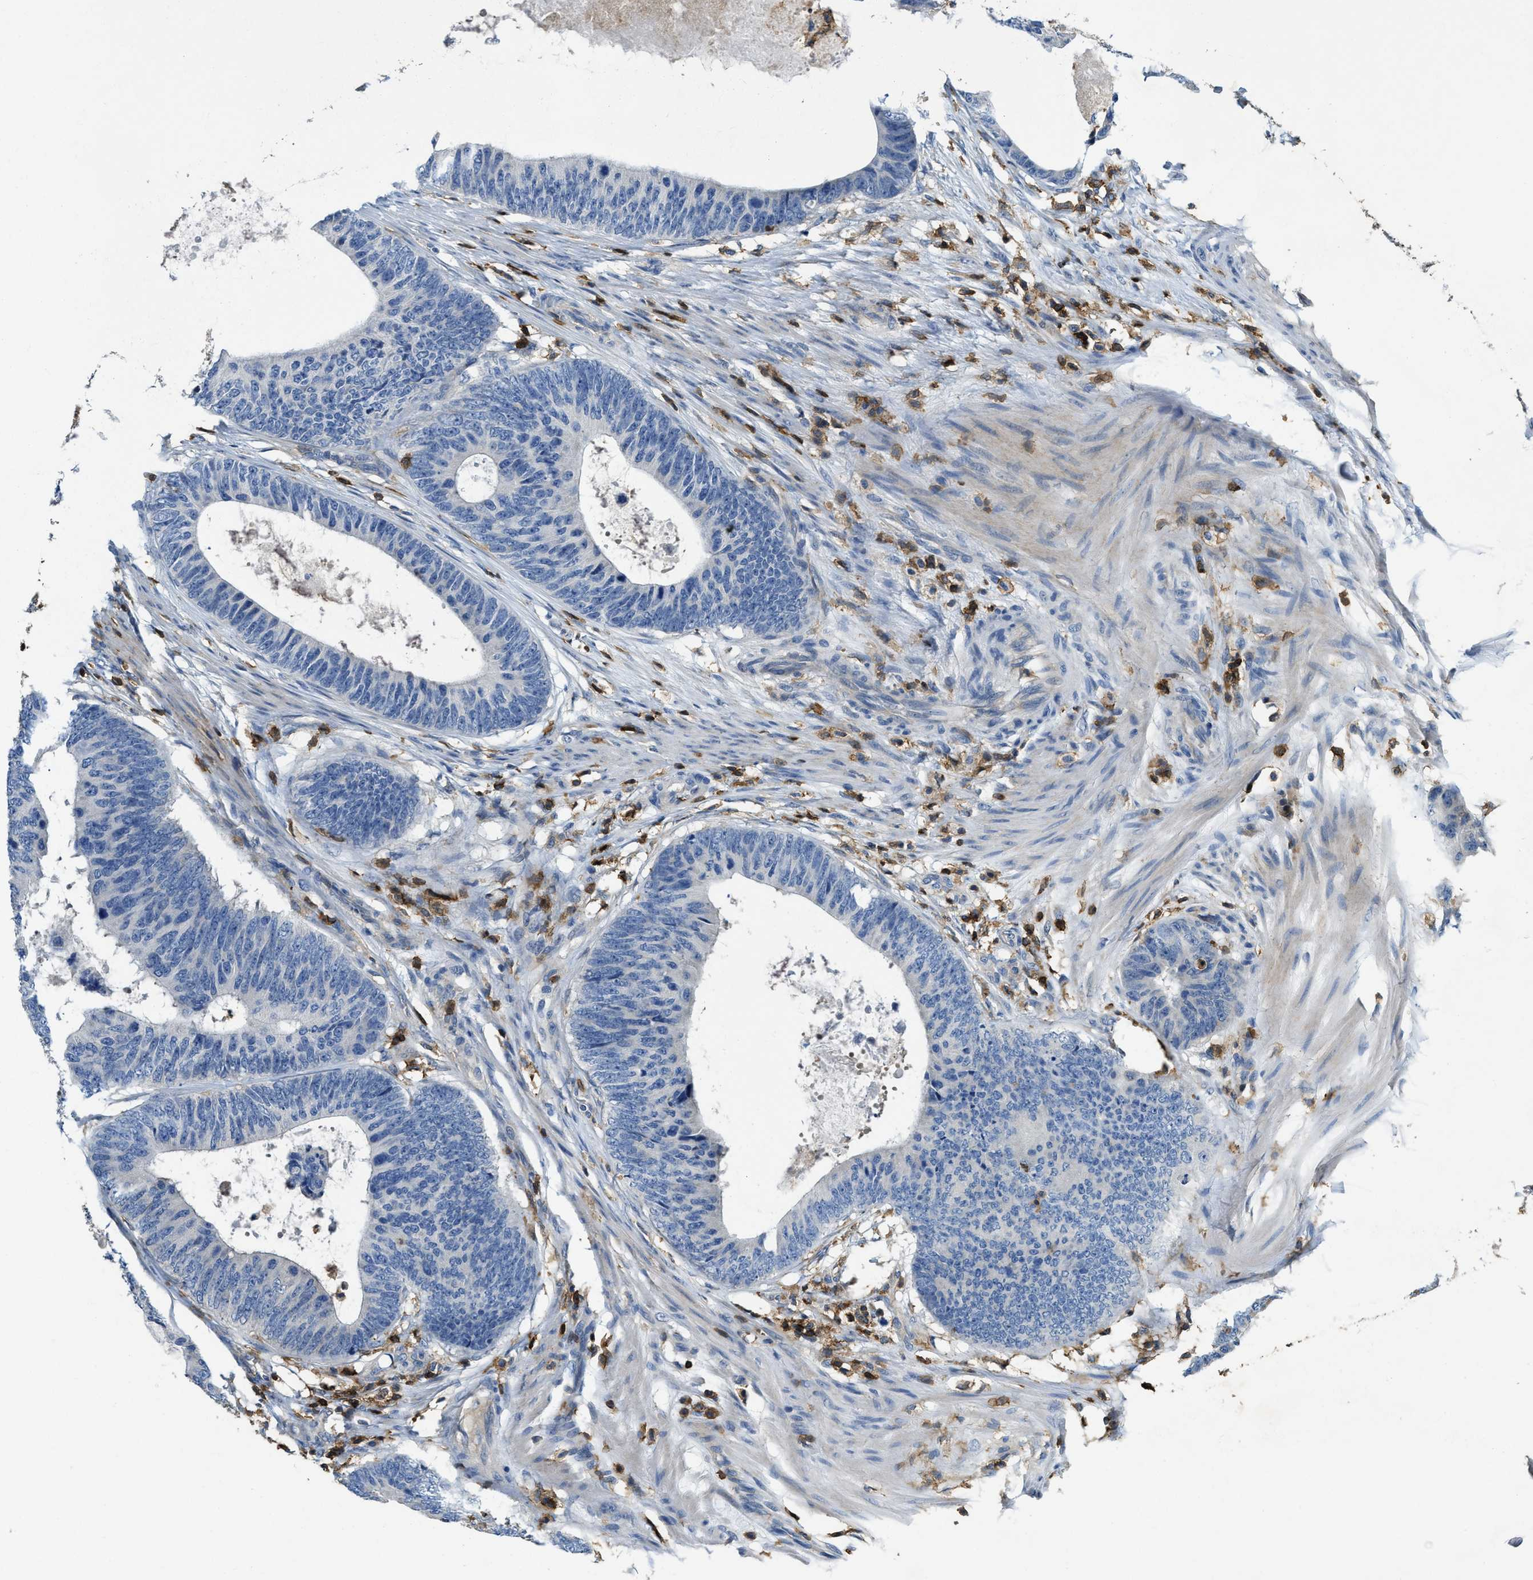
{"staining": {"intensity": "negative", "quantity": "none", "location": "none"}, "tissue": "colorectal cancer", "cell_type": "Tumor cells", "image_type": "cancer", "snomed": [{"axis": "morphology", "description": "Adenocarcinoma, NOS"}, {"axis": "topography", "description": "Colon"}], "caption": "This is a histopathology image of IHC staining of adenocarcinoma (colorectal), which shows no positivity in tumor cells.", "gene": "MYO1G", "patient": {"sex": "male", "age": 56}}